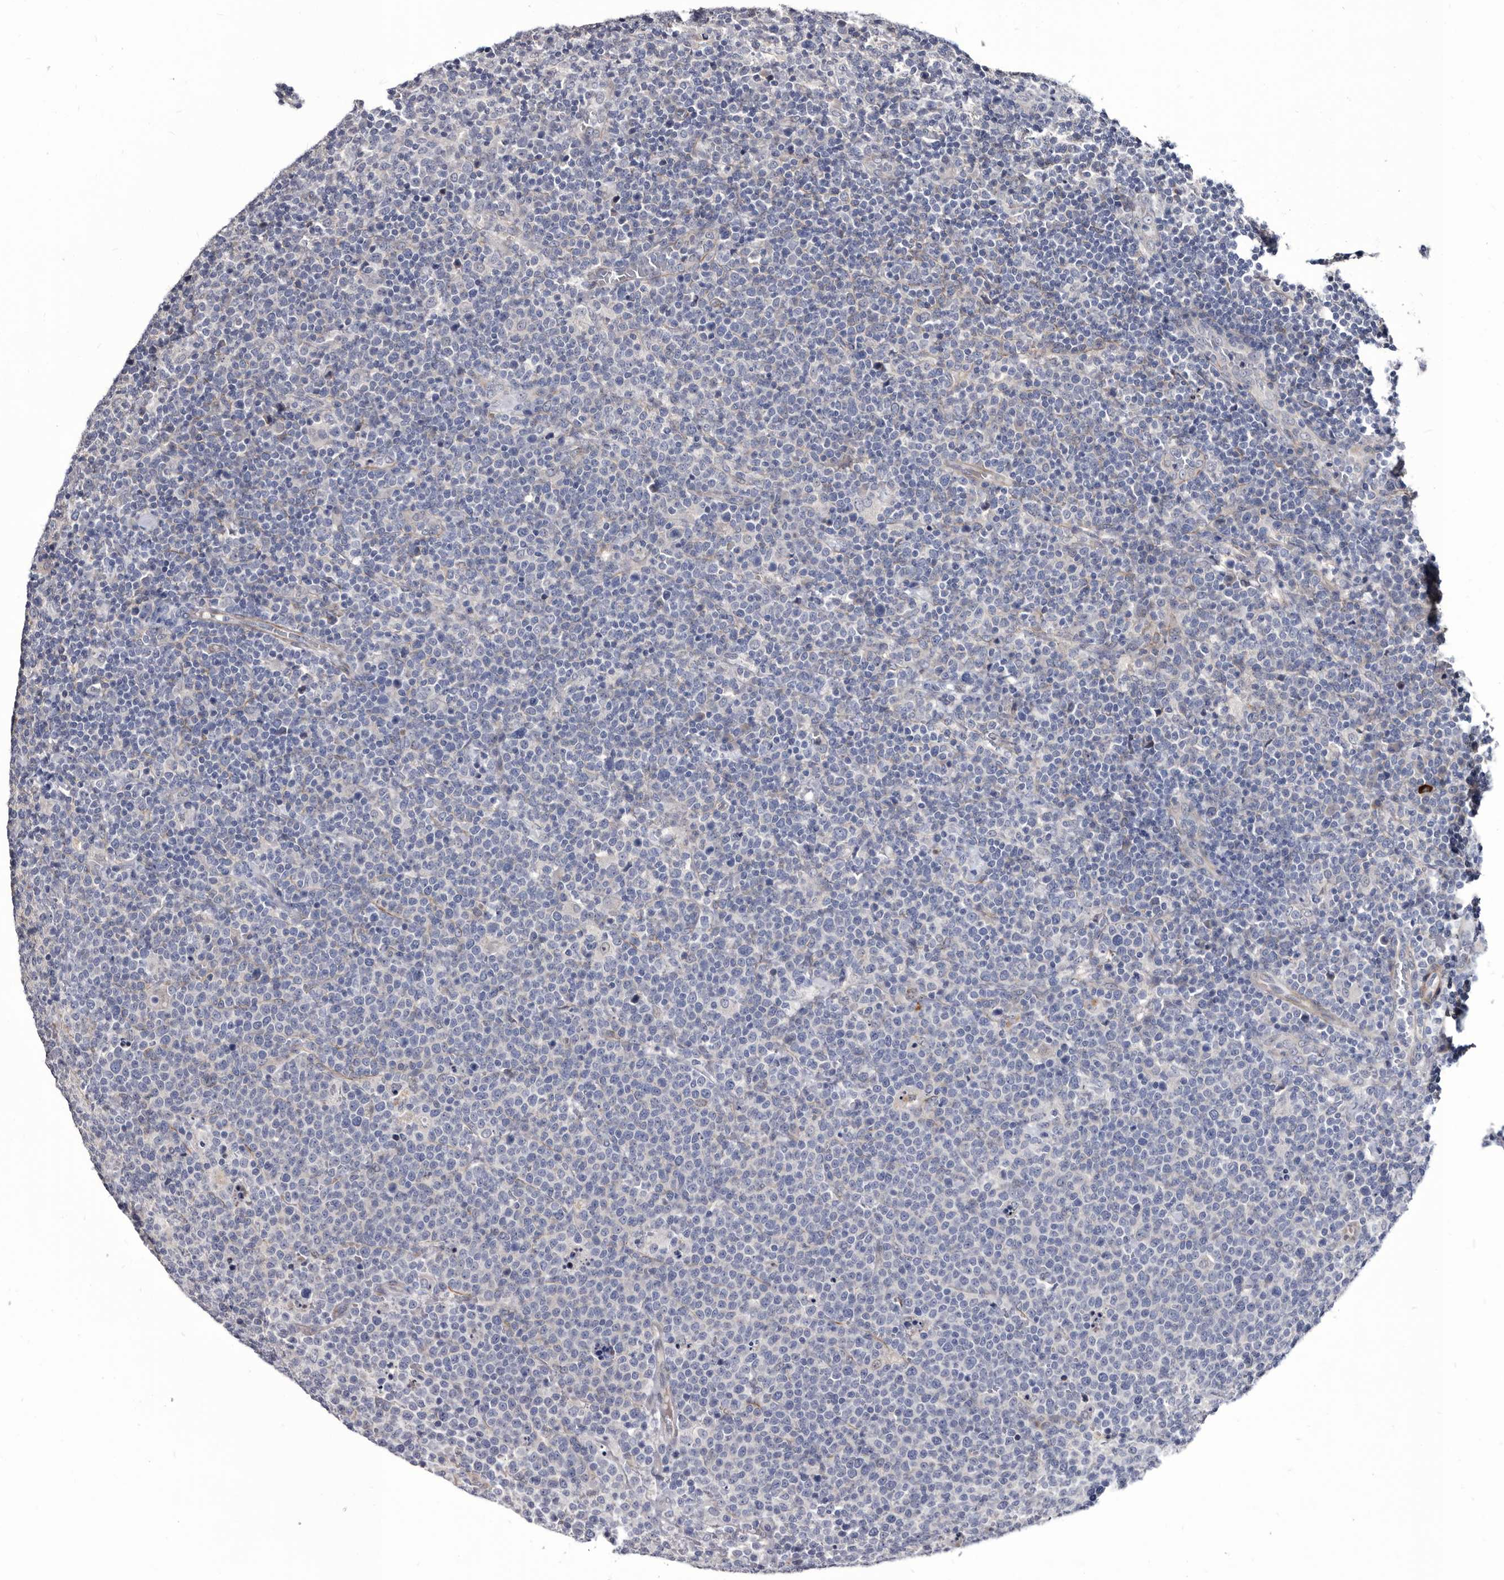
{"staining": {"intensity": "negative", "quantity": "none", "location": "none"}, "tissue": "lymphoma", "cell_type": "Tumor cells", "image_type": "cancer", "snomed": [{"axis": "morphology", "description": "Malignant lymphoma, non-Hodgkin's type, High grade"}, {"axis": "topography", "description": "Lymph node"}], "caption": "Immunohistochemical staining of lymphoma demonstrates no significant expression in tumor cells.", "gene": "PROM1", "patient": {"sex": "male", "age": 61}}